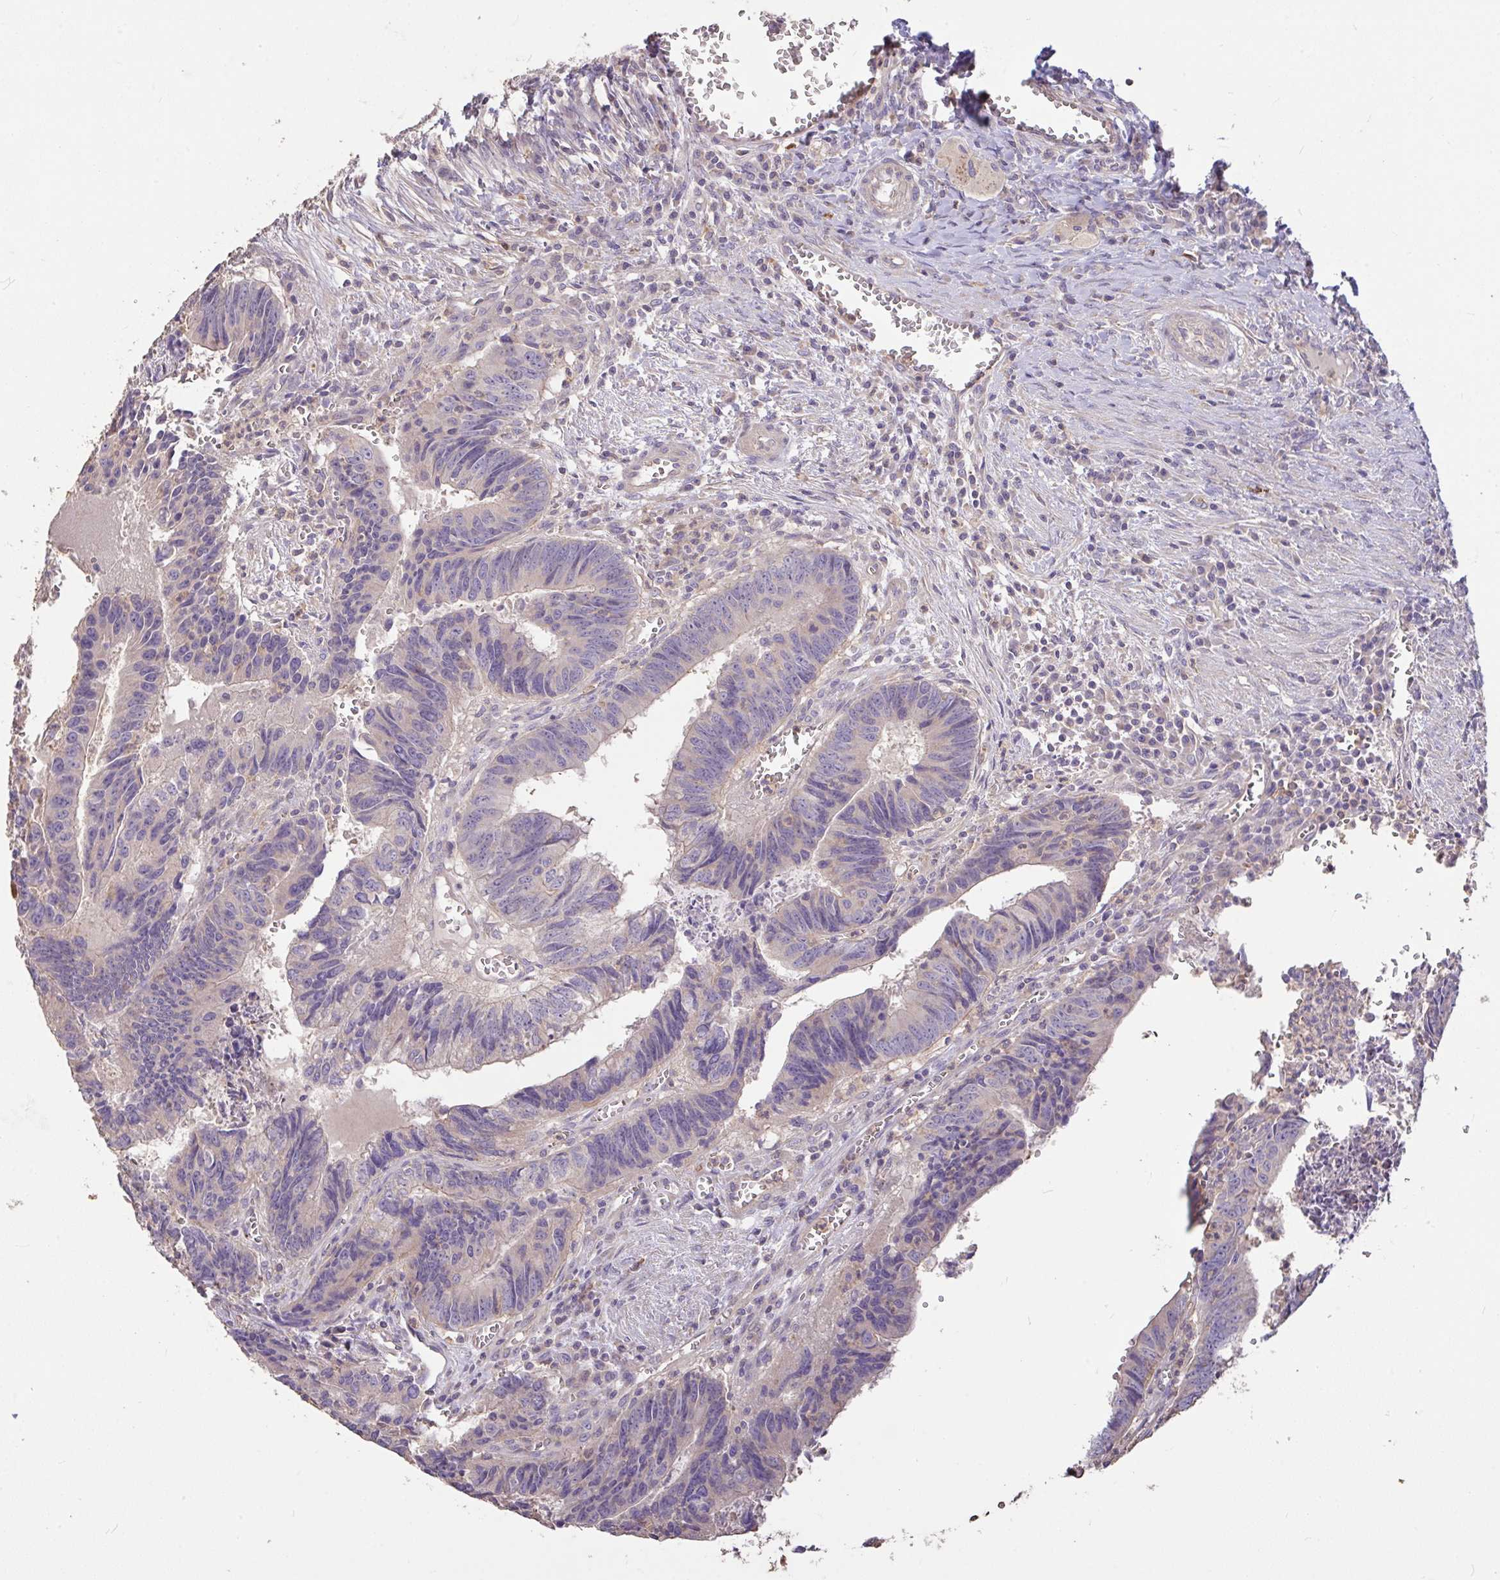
{"staining": {"intensity": "weak", "quantity": "<25%", "location": "cytoplasmic/membranous"}, "tissue": "colorectal cancer", "cell_type": "Tumor cells", "image_type": "cancer", "snomed": [{"axis": "morphology", "description": "Adenocarcinoma, NOS"}, {"axis": "topography", "description": "Colon"}], "caption": "Protein analysis of colorectal adenocarcinoma shows no significant positivity in tumor cells. (DAB (3,3'-diaminobenzidine) immunohistochemistry with hematoxylin counter stain).", "gene": "FCER1A", "patient": {"sex": "male", "age": 86}}